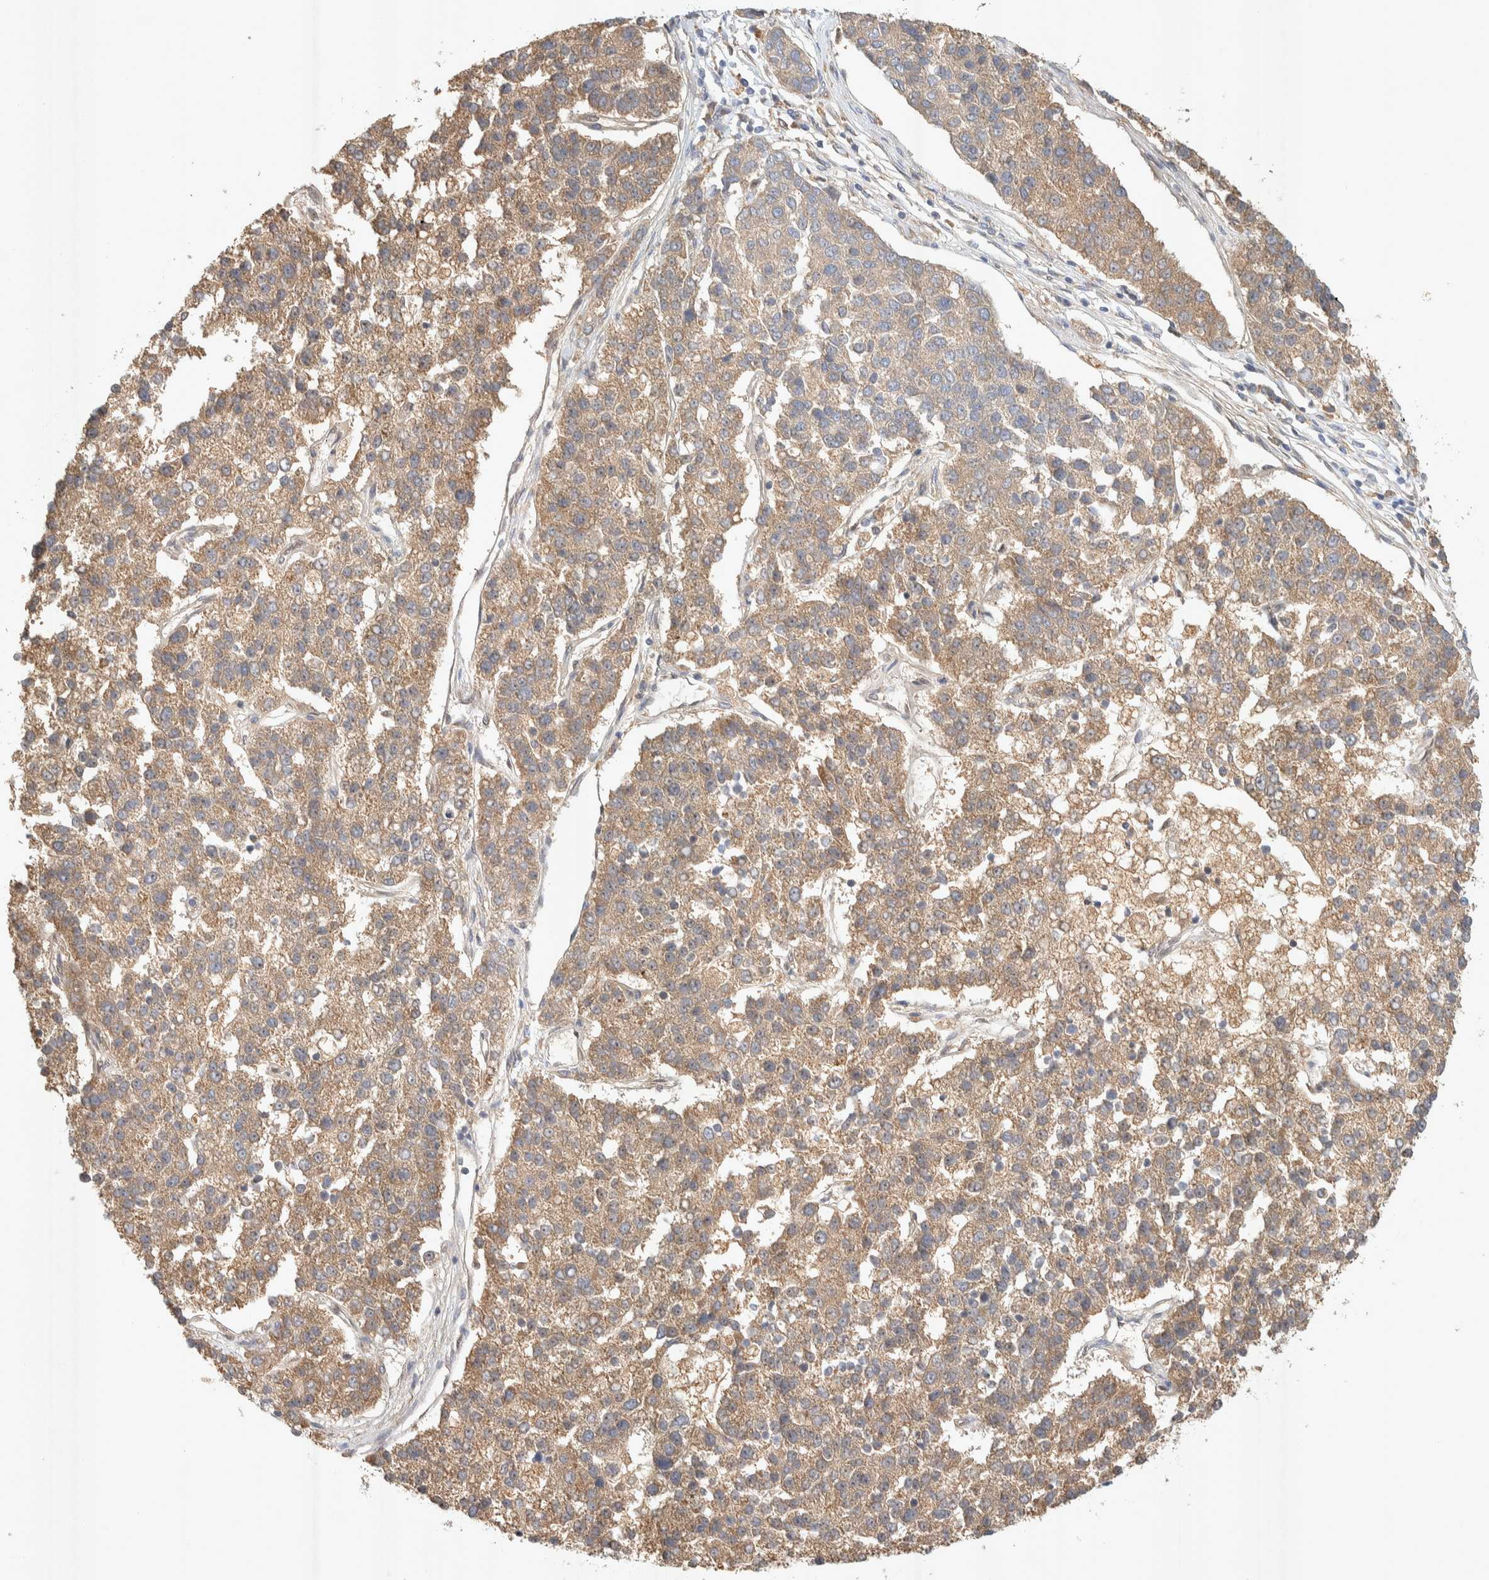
{"staining": {"intensity": "moderate", "quantity": "25%-75%", "location": "cytoplasmic/membranous"}, "tissue": "pancreatic cancer", "cell_type": "Tumor cells", "image_type": "cancer", "snomed": [{"axis": "morphology", "description": "Adenocarcinoma, NOS"}, {"axis": "topography", "description": "Pancreas"}], "caption": "Adenocarcinoma (pancreatic) tissue reveals moderate cytoplasmic/membranous staining in approximately 25%-75% of tumor cells, visualized by immunohistochemistry.", "gene": "PXK", "patient": {"sex": "female", "age": 61}}